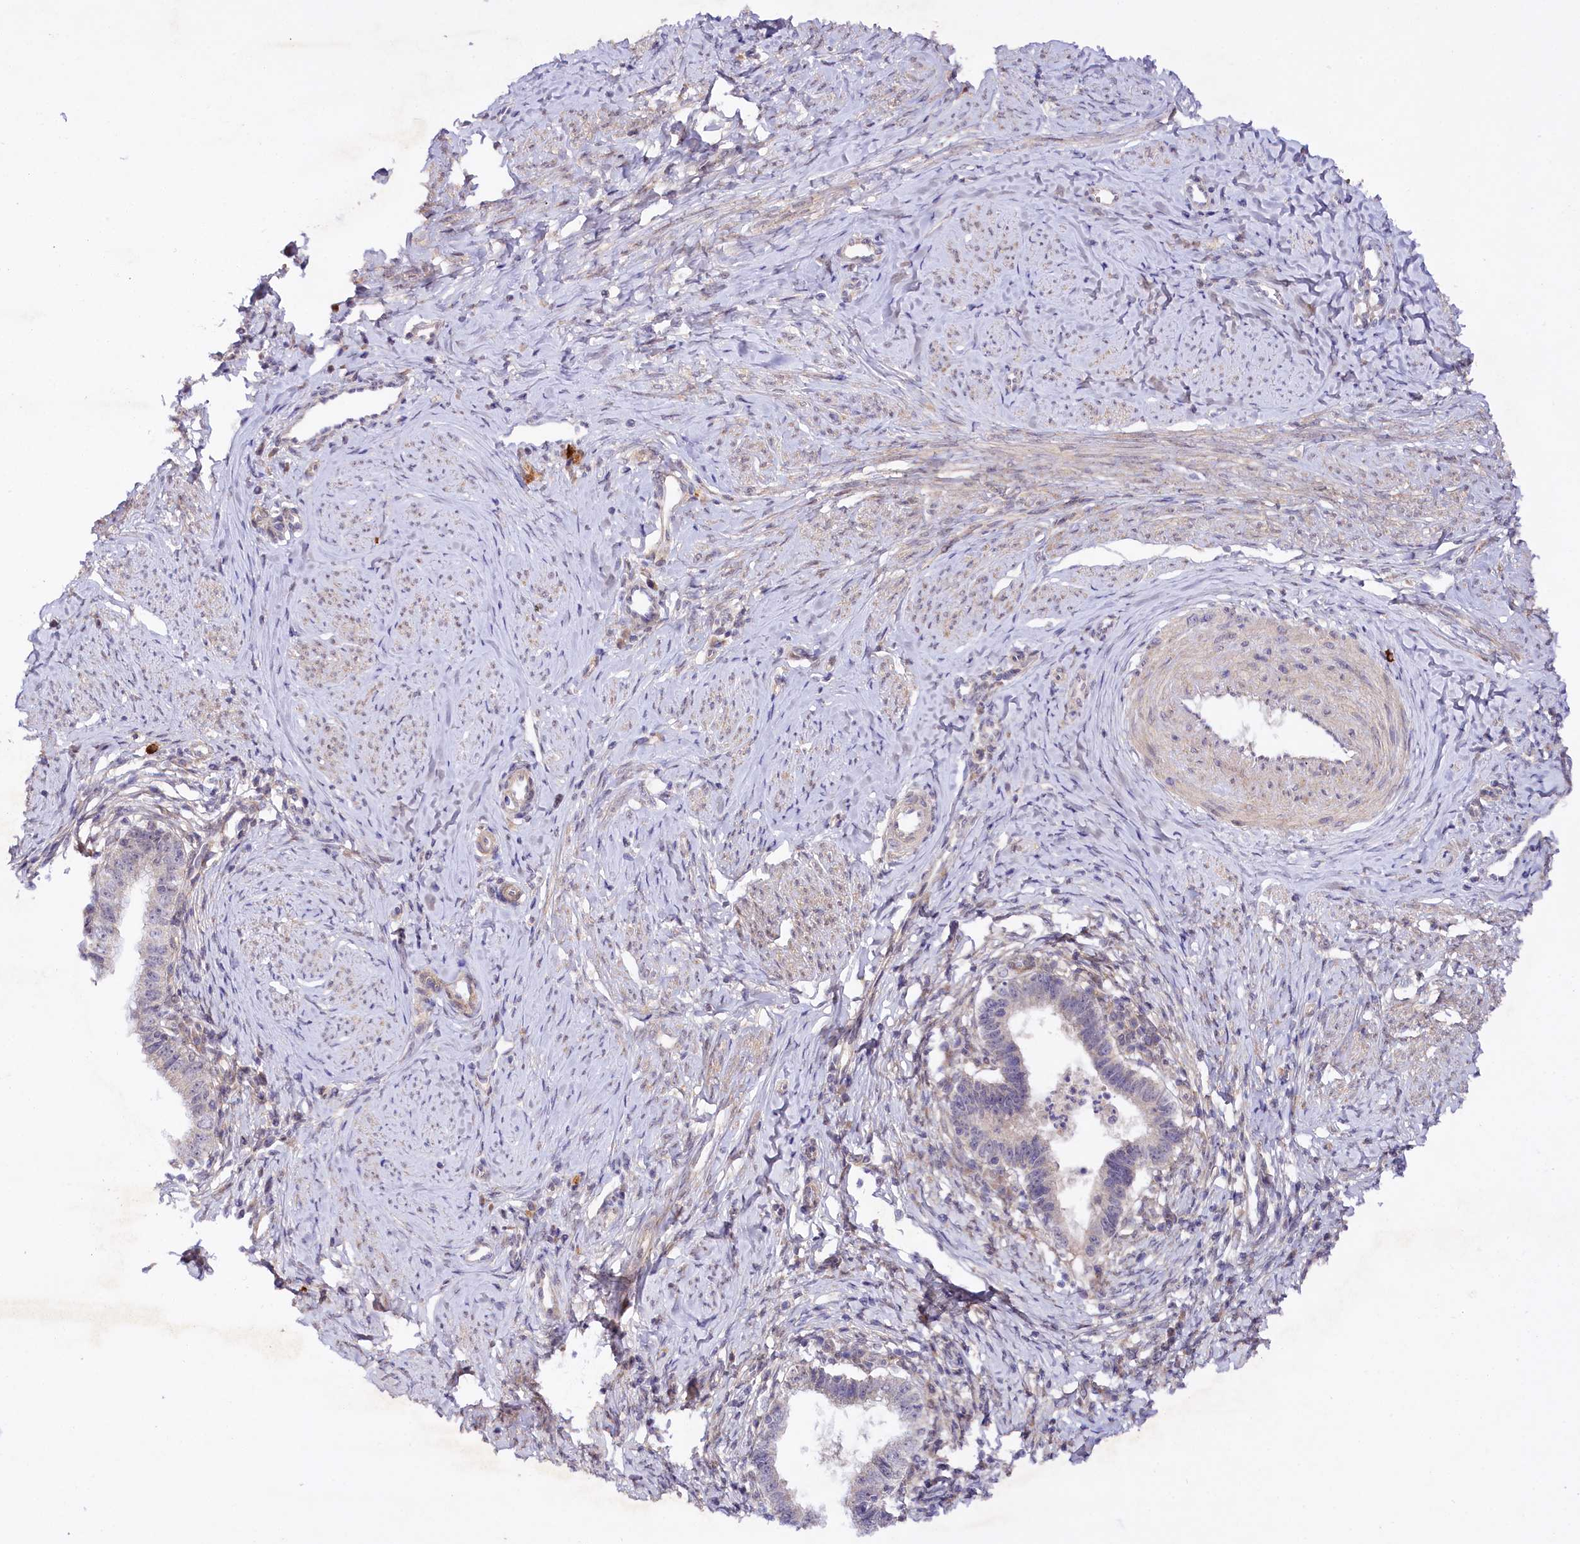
{"staining": {"intensity": "negative", "quantity": "none", "location": "none"}, "tissue": "cervical cancer", "cell_type": "Tumor cells", "image_type": "cancer", "snomed": [{"axis": "morphology", "description": "Adenocarcinoma, NOS"}, {"axis": "topography", "description": "Cervix"}], "caption": "Tumor cells are negative for protein expression in human adenocarcinoma (cervical).", "gene": "PHLDB1", "patient": {"sex": "female", "age": 36}}